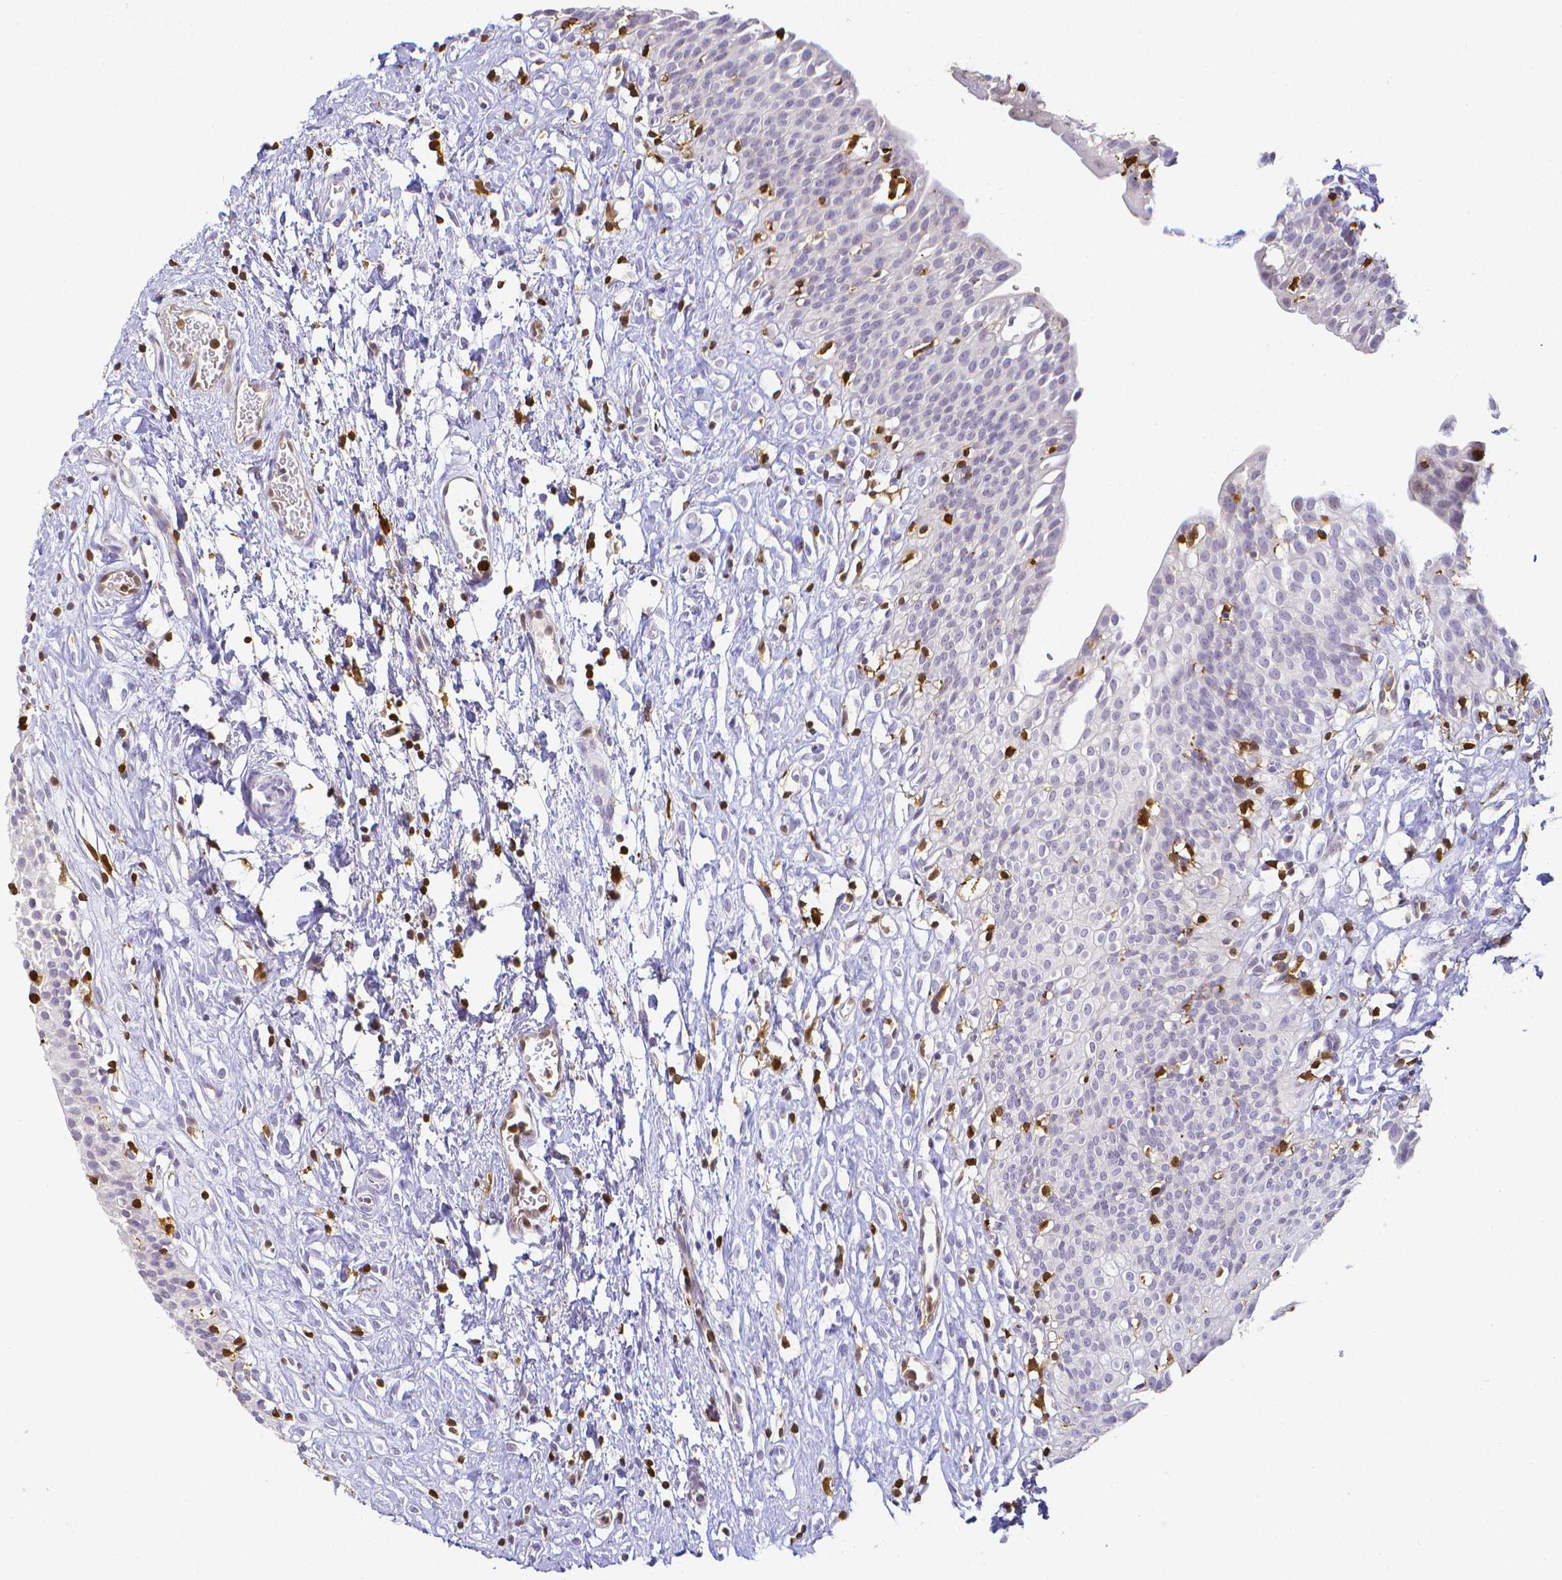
{"staining": {"intensity": "negative", "quantity": "none", "location": "none"}, "tissue": "urinary bladder", "cell_type": "Urothelial cells", "image_type": "normal", "snomed": [{"axis": "morphology", "description": "Normal tissue, NOS"}, {"axis": "topography", "description": "Urinary bladder"}], "caption": "Immunohistochemical staining of benign urinary bladder reveals no significant positivity in urothelial cells. The staining is performed using DAB (3,3'-diaminobenzidine) brown chromogen with nuclei counter-stained in using hematoxylin.", "gene": "COTL1", "patient": {"sex": "male", "age": 51}}